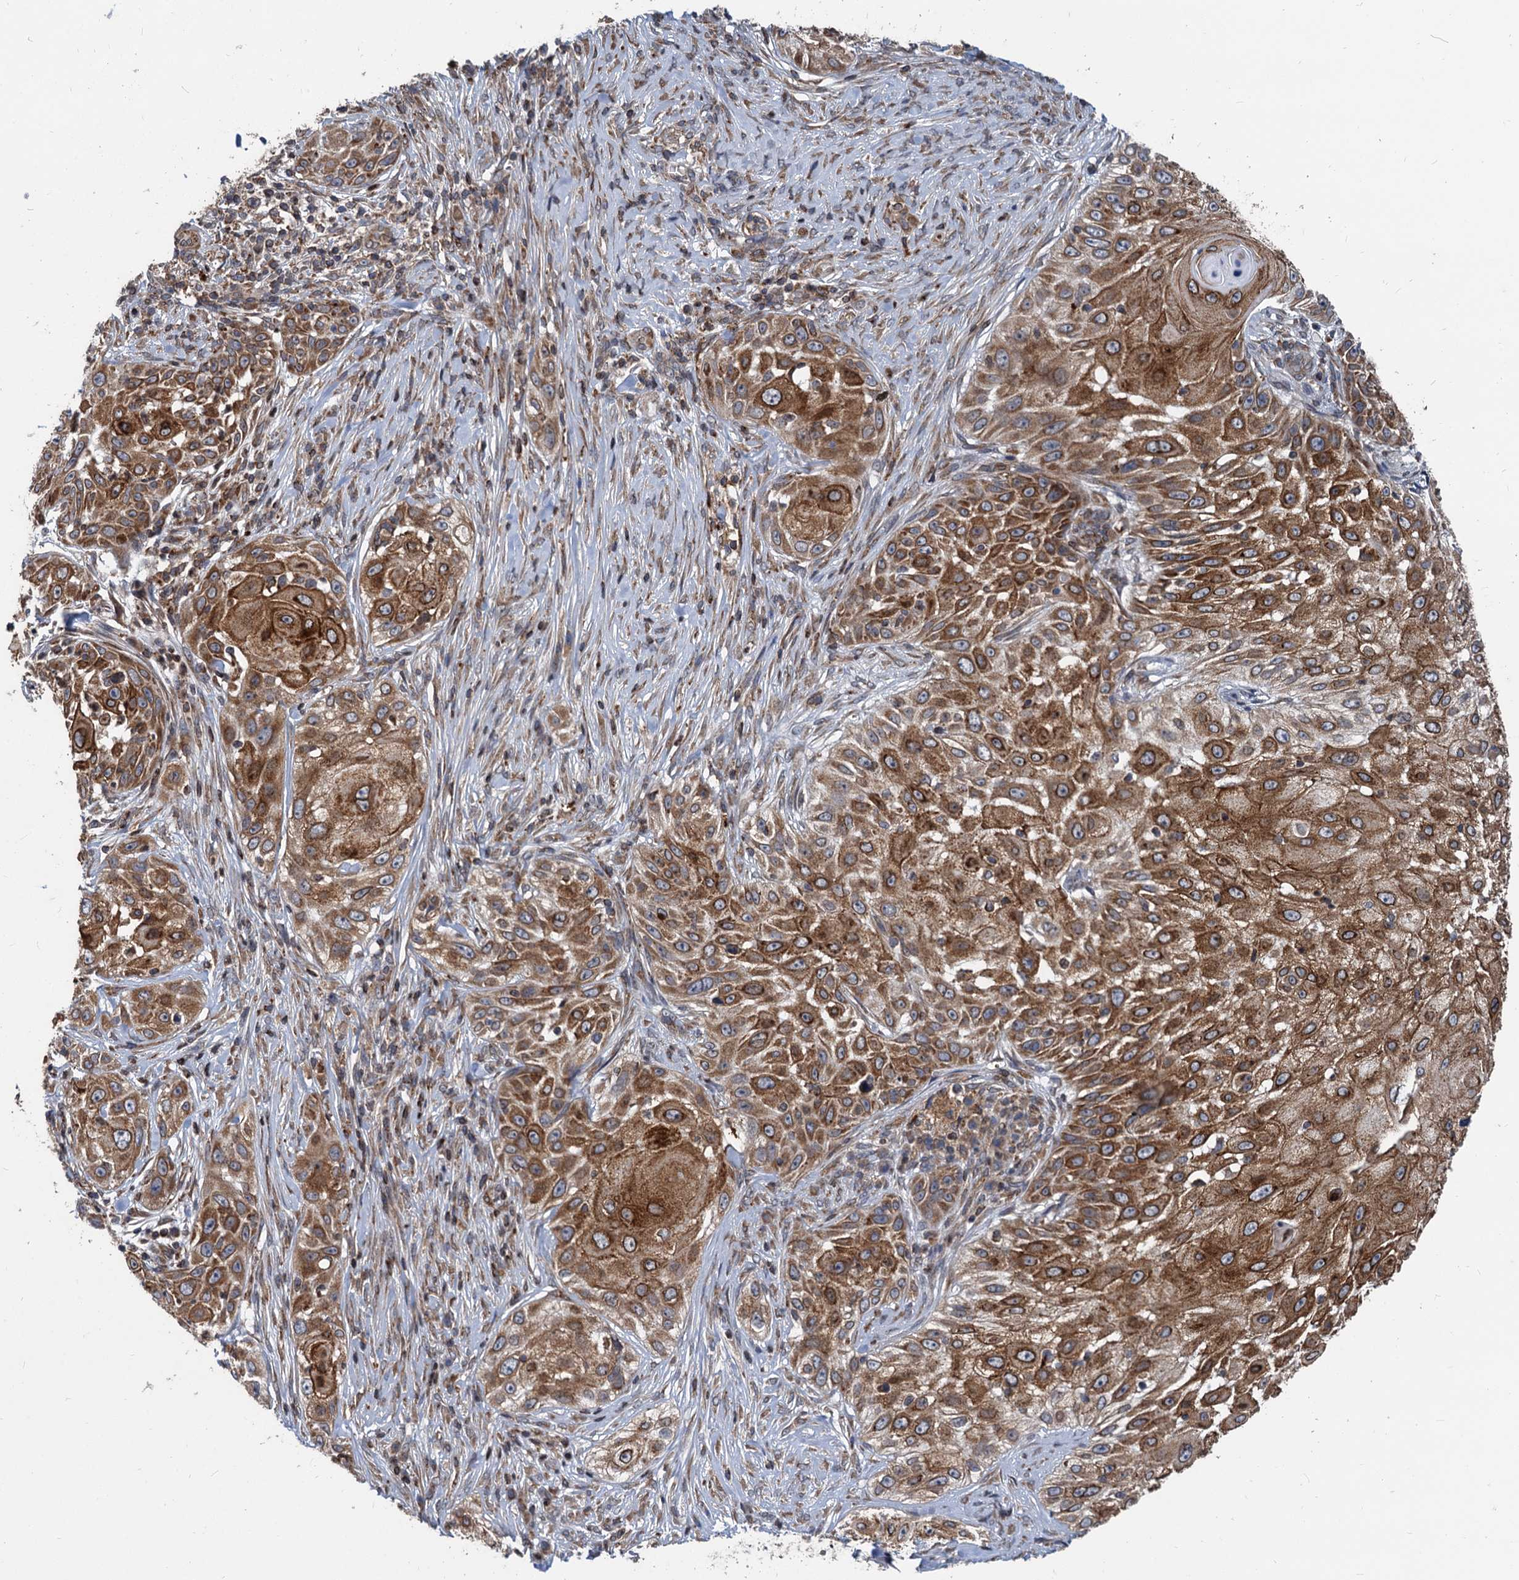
{"staining": {"intensity": "strong", "quantity": ">75%", "location": "cytoplasmic/membranous"}, "tissue": "skin cancer", "cell_type": "Tumor cells", "image_type": "cancer", "snomed": [{"axis": "morphology", "description": "Squamous cell carcinoma, NOS"}, {"axis": "topography", "description": "Skin"}], "caption": "Protein staining demonstrates strong cytoplasmic/membranous staining in about >75% of tumor cells in skin cancer (squamous cell carcinoma).", "gene": "STIM1", "patient": {"sex": "female", "age": 44}}